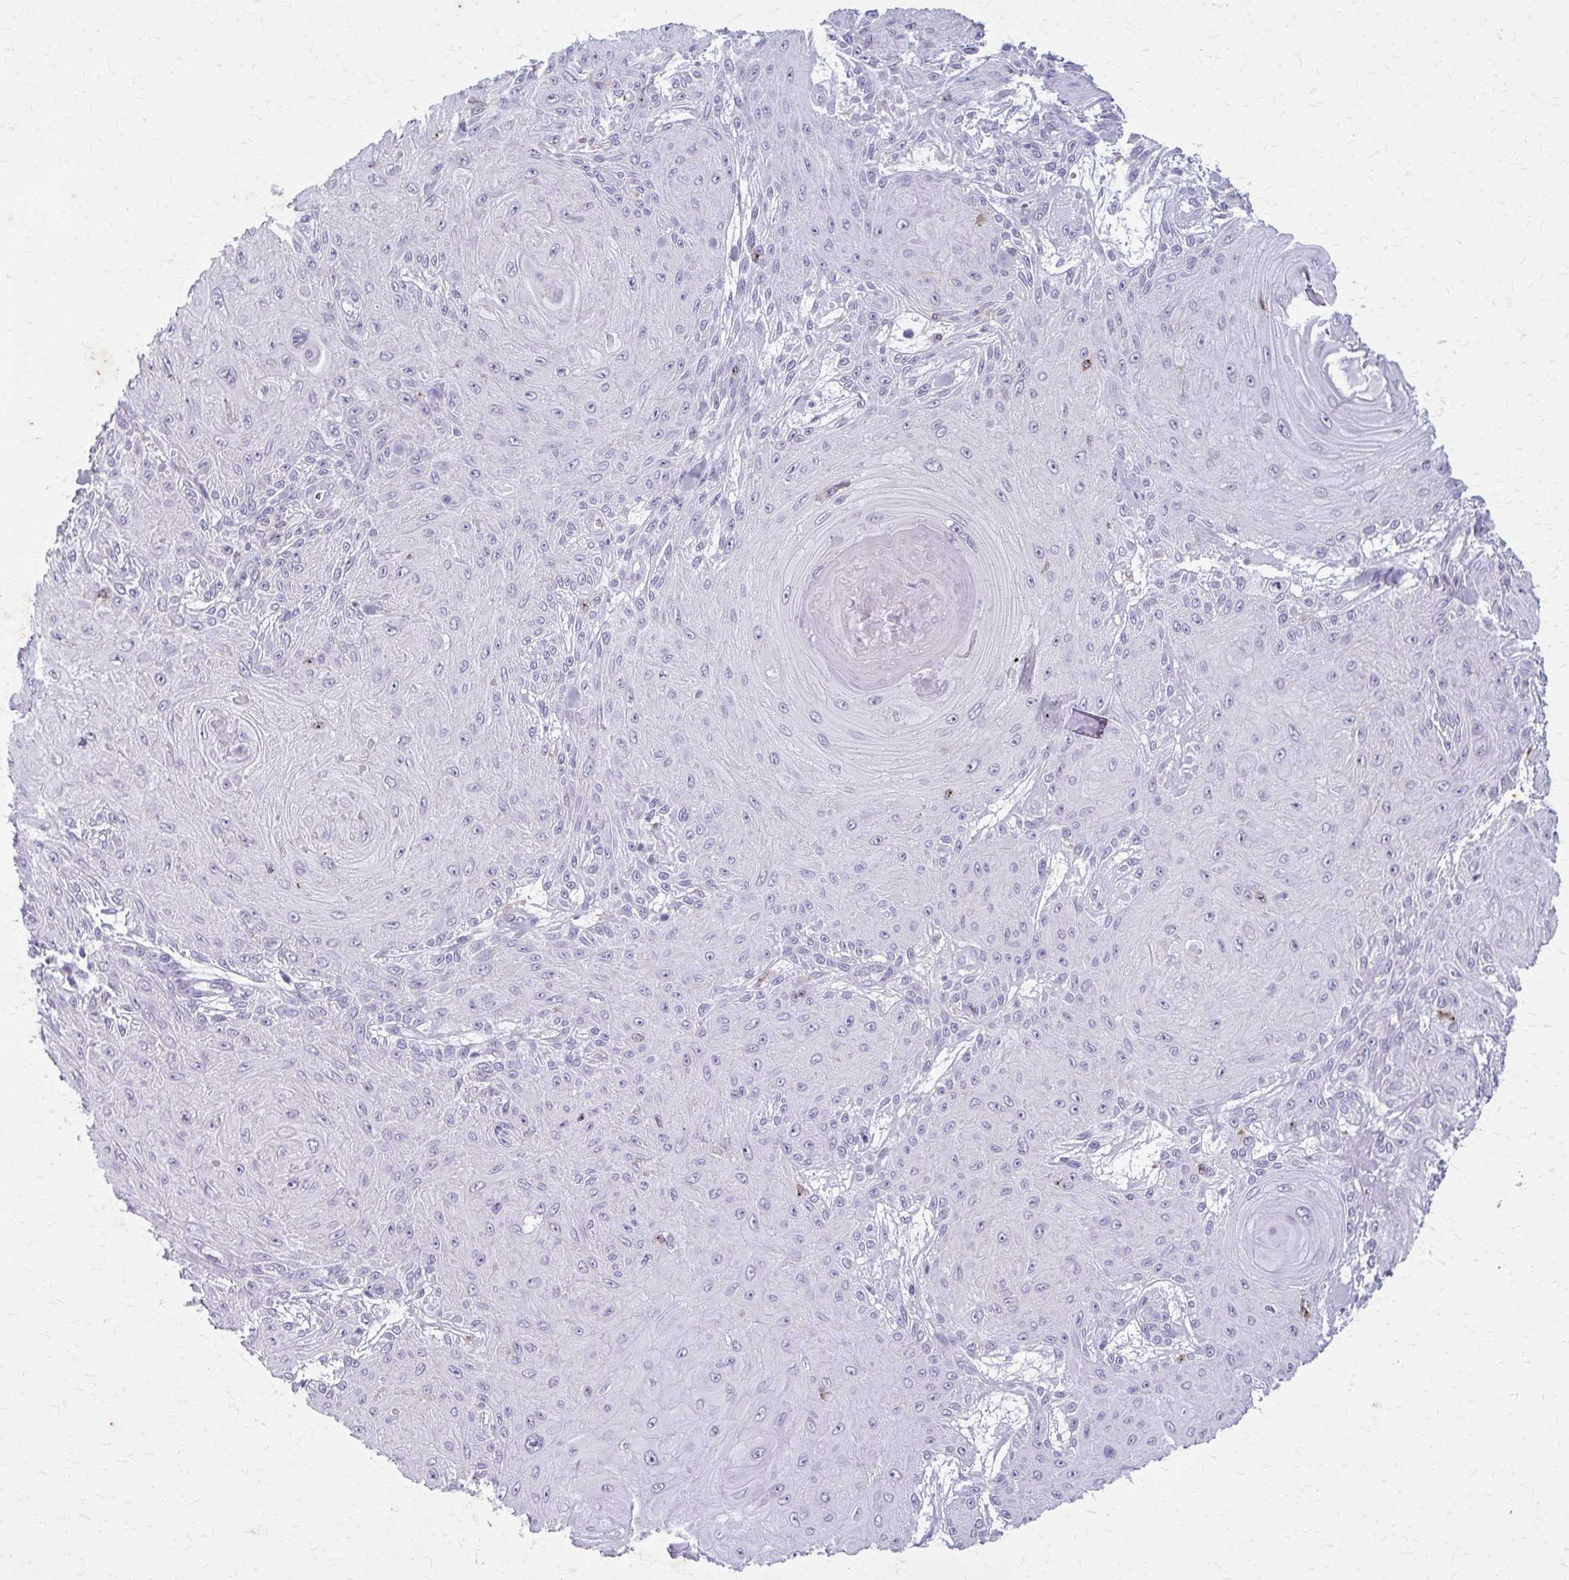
{"staining": {"intensity": "negative", "quantity": "none", "location": "none"}, "tissue": "skin cancer", "cell_type": "Tumor cells", "image_type": "cancer", "snomed": [{"axis": "morphology", "description": "Squamous cell carcinoma, NOS"}, {"axis": "topography", "description": "Skin"}], "caption": "Tumor cells show no significant expression in squamous cell carcinoma (skin). Brightfield microscopy of IHC stained with DAB (3,3'-diaminobenzidine) (brown) and hematoxylin (blue), captured at high magnification.", "gene": "CARD9", "patient": {"sex": "male", "age": 88}}